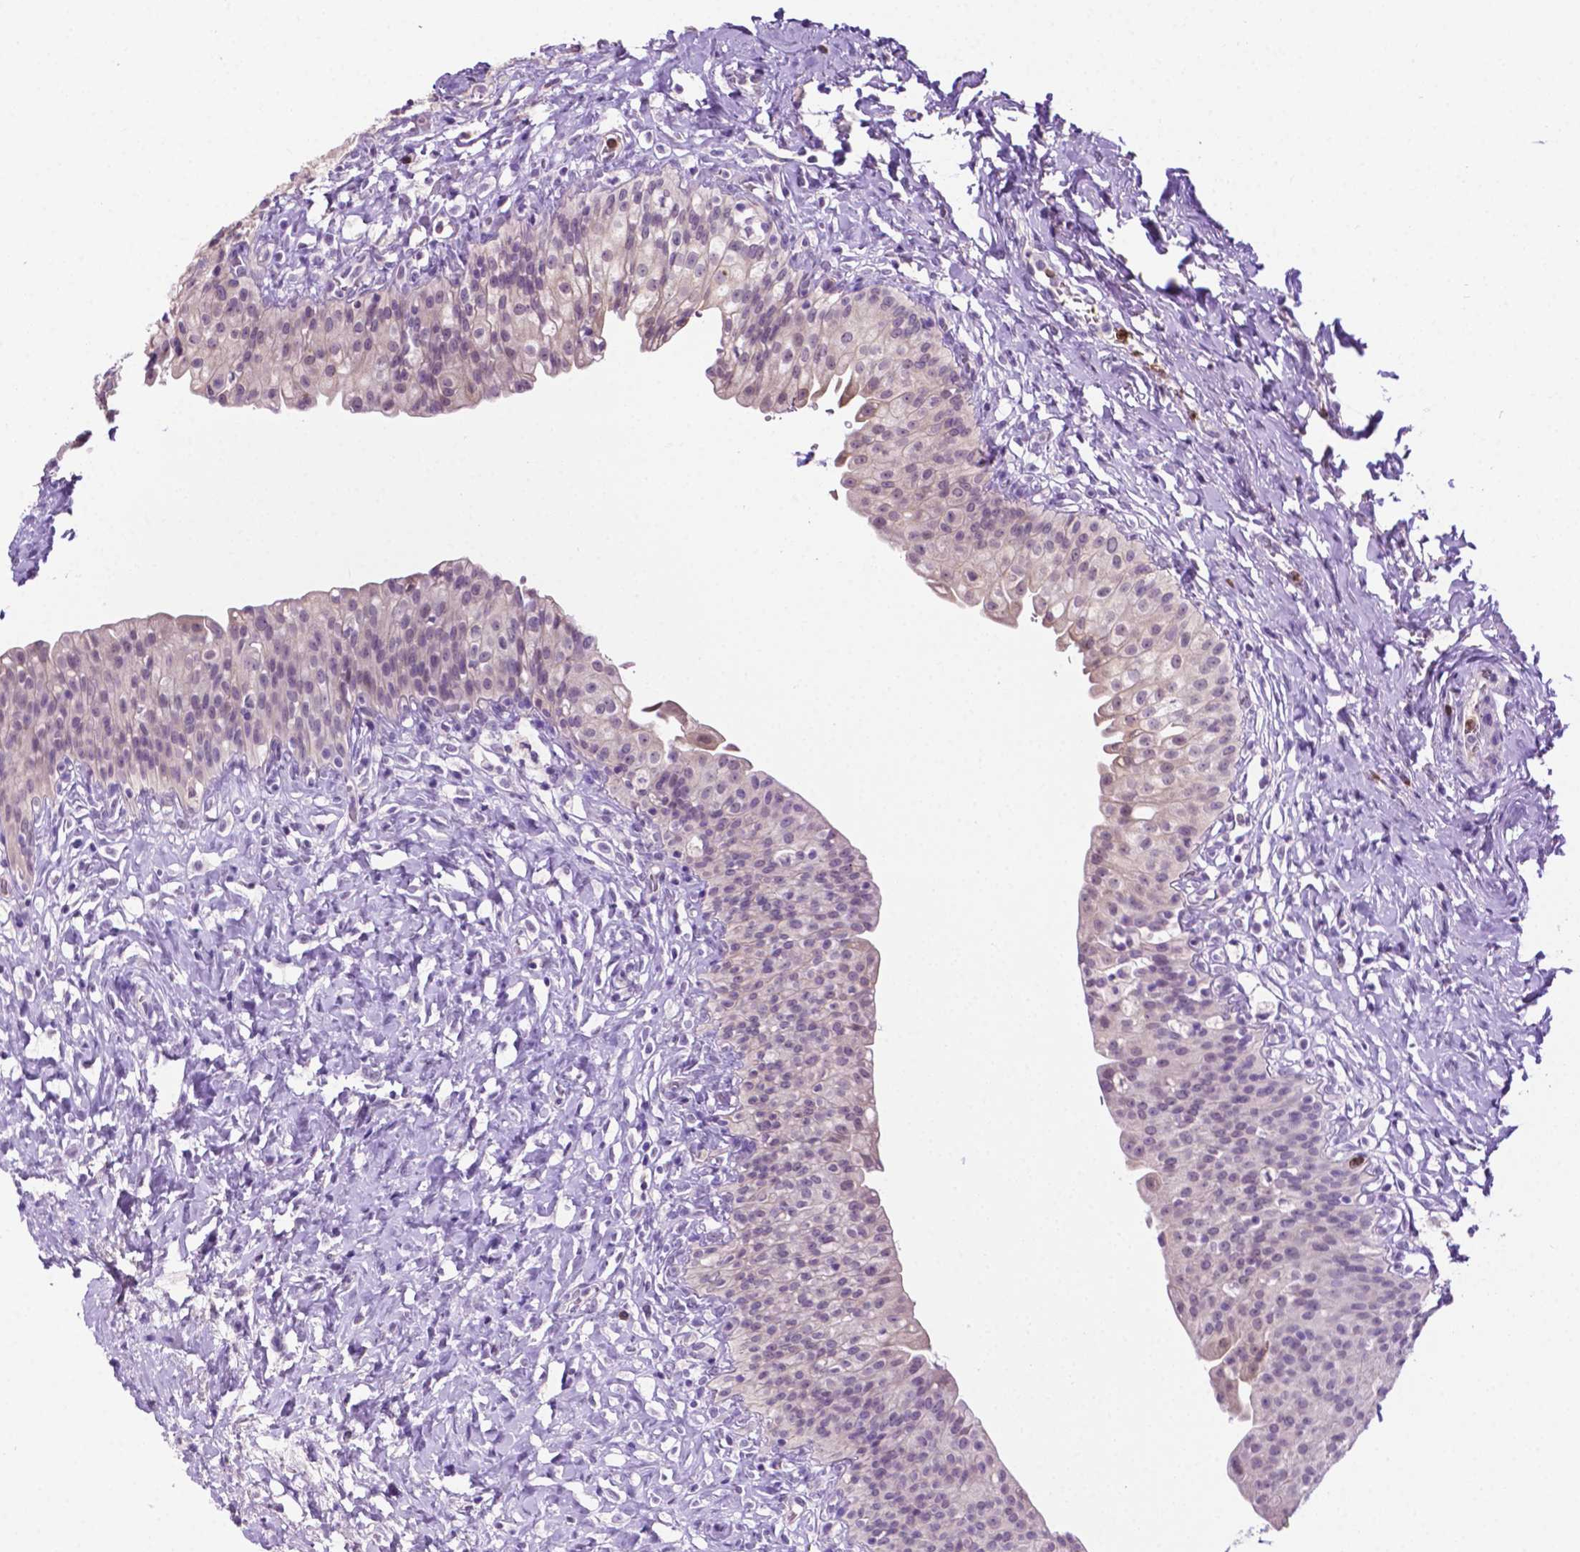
{"staining": {"intensity": "negative", "quantity": "none", "location": "none"}, "tissue": "urinary bladder", "cell_type": "Urothelial cells", "image_type": "normal", "snomed": [{"axis": "morphology", "description": "Normal tissue, NOS"}, {"axis": "topography", "description": "Urinary bladder"}], "caption": "Immunohistochemistry (IHC) of benign urinary bladder exhibits no staining in urothelial cells. (DAB (3,3'-diaminobenzidine) IHC with hematoxylin counter stain).", "gene": "MMP27", "patient": {"sex": "male", "age": 76}}